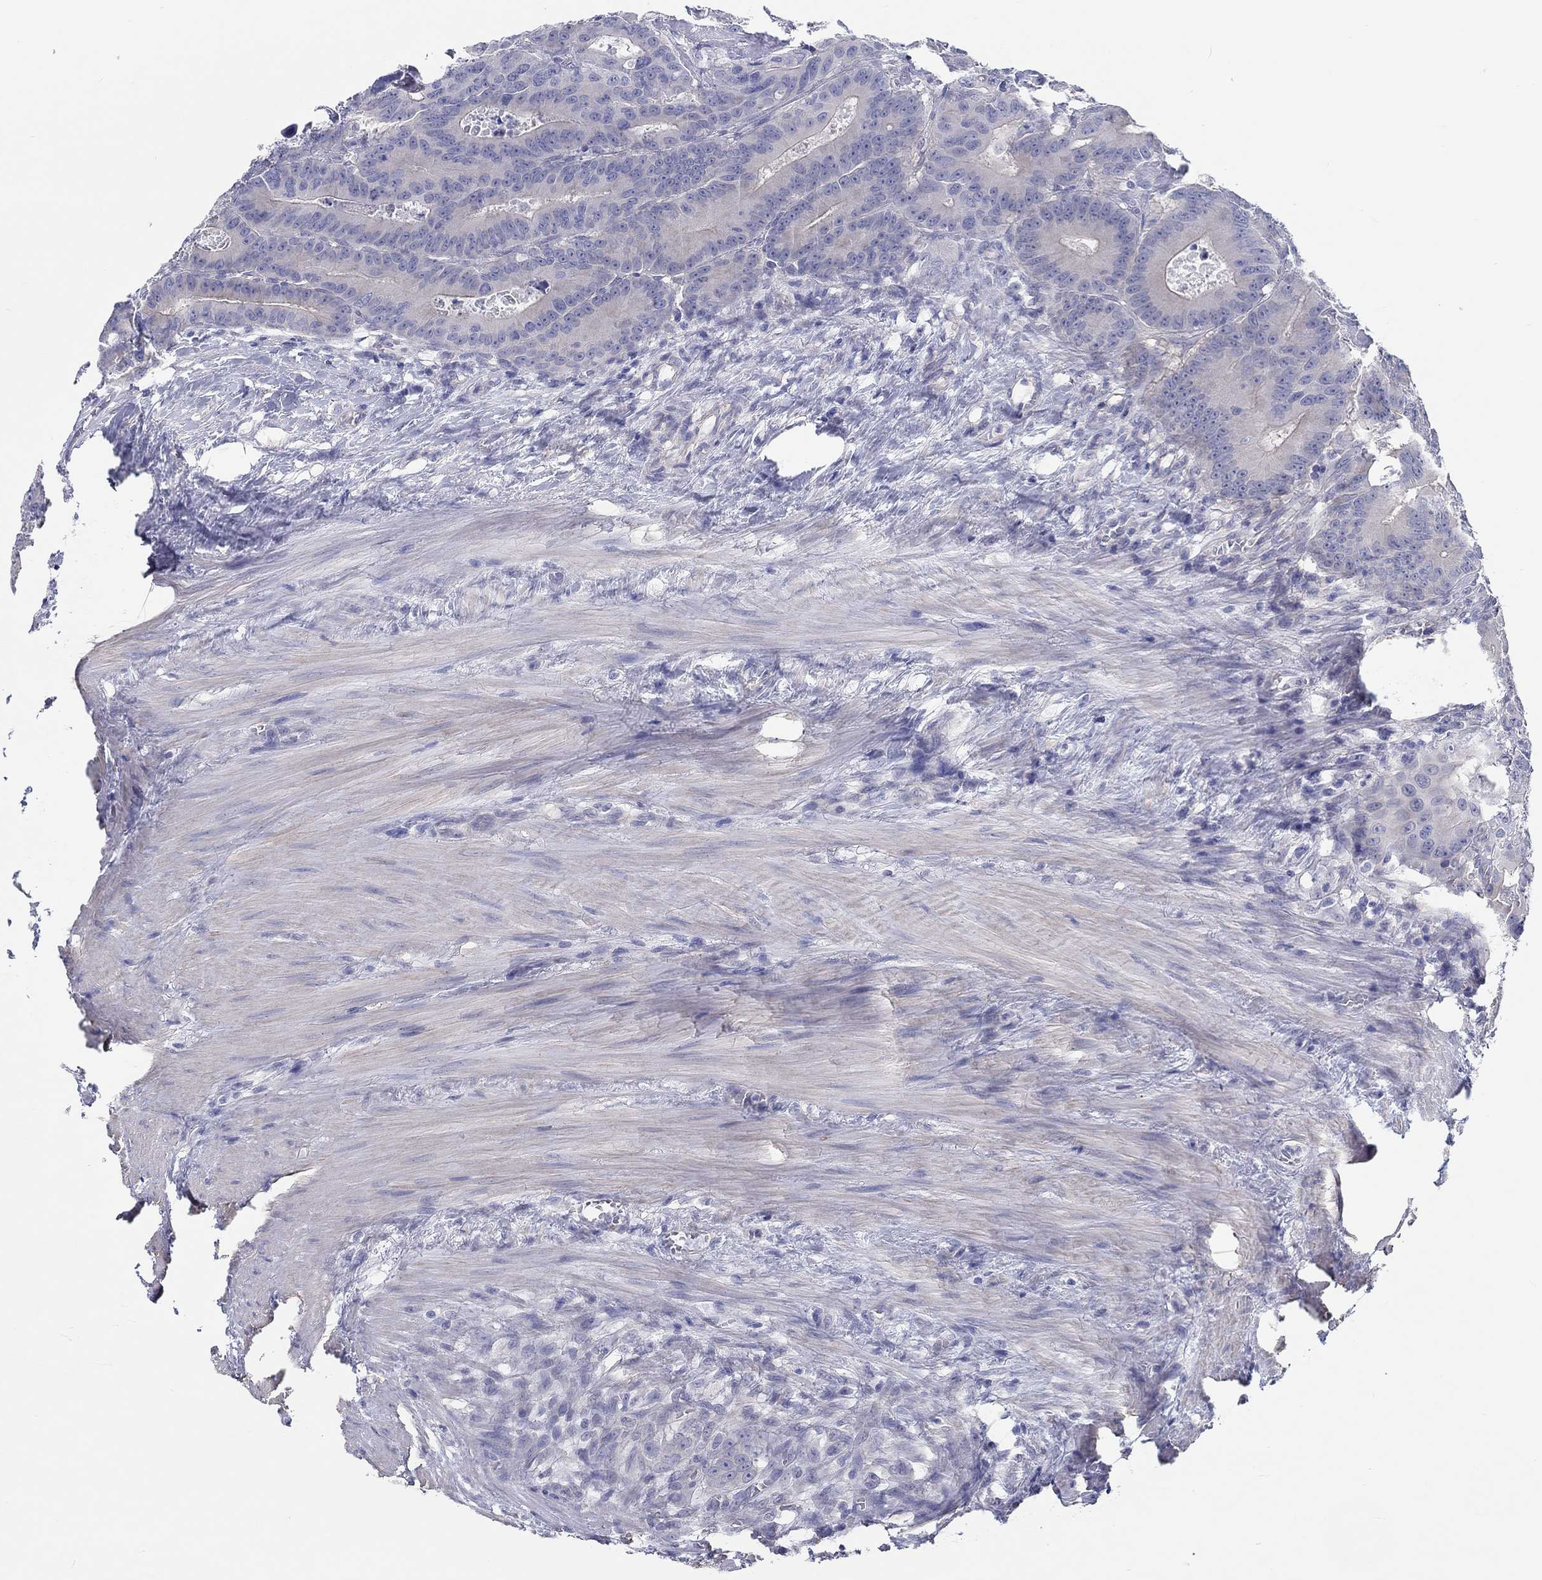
{"staining": {"intensity": "negative", "quantity": "none", "location": "none"}, "tissue": "colorectal cancer", "cell_type": "Tumor cells", "image_type": "cancer", "snomed": [{"axis": "morphology", "description": "Adenocarcinoma, NOS"}, {"axis": "topography", "description": "Rectum"}], "caption": "IHC photomicrograph of neoplastic tissue: adenocarcinoma (colorectal) stained with DAB displays no significant protein expression in tumor cells.", "gene": "CRYGD", "patient": {"sex": "male", "age": 64}}